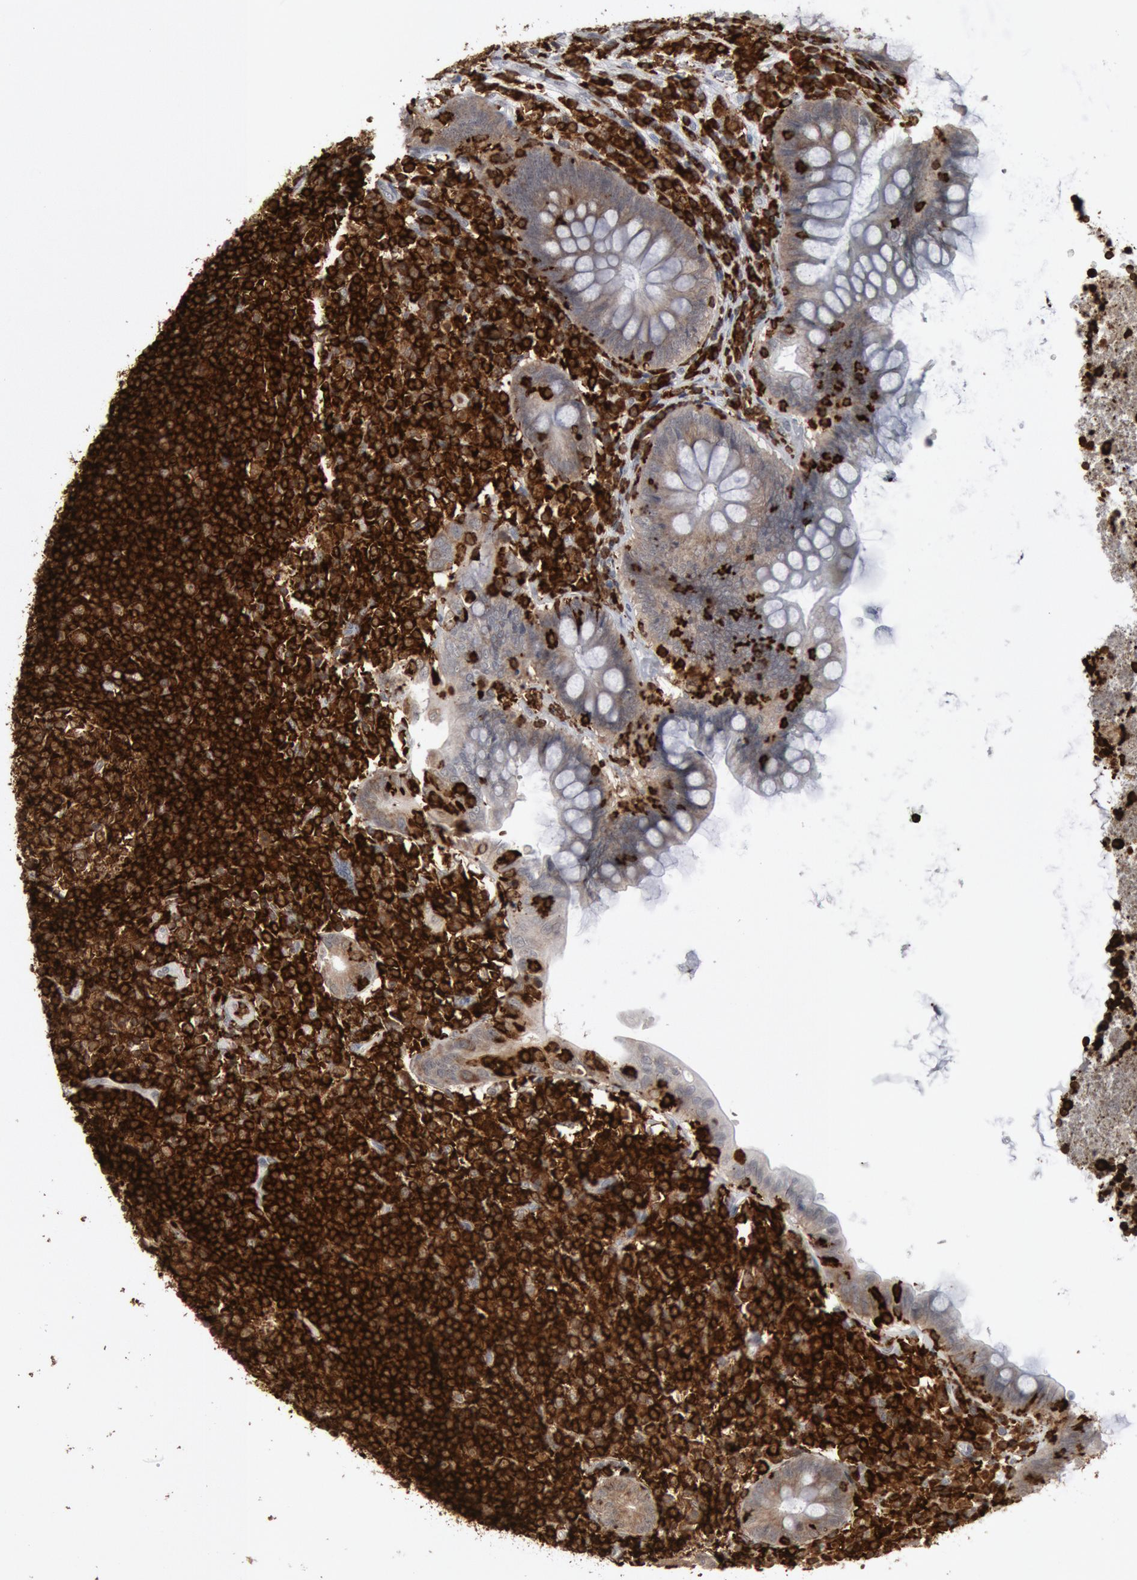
{"staining": {"intensity": "weak", "quantity": ">75%", "location": "cytoplasmic/membranous"}, "tissue": "appendix", "cell_type": "Glandular cells", "image_type": "normal", "snomed": [{"axis": "morphology", "description": "Normal tissue, NOS"}, {"axis": "topography", "description": "Appendix"}], "caption": "High-magnification brightfield microscopy of normal appendix stained with DAB (brown) and counterstained with hematoxylin (blue). glandular cells exhibit weak cytoplasmic/membranous expression is appreciated in approximately>75% of cells. Nuclei are stained in blue.", "gene": "PTPN6", "patient": {"sex": "female", "age": 66}}